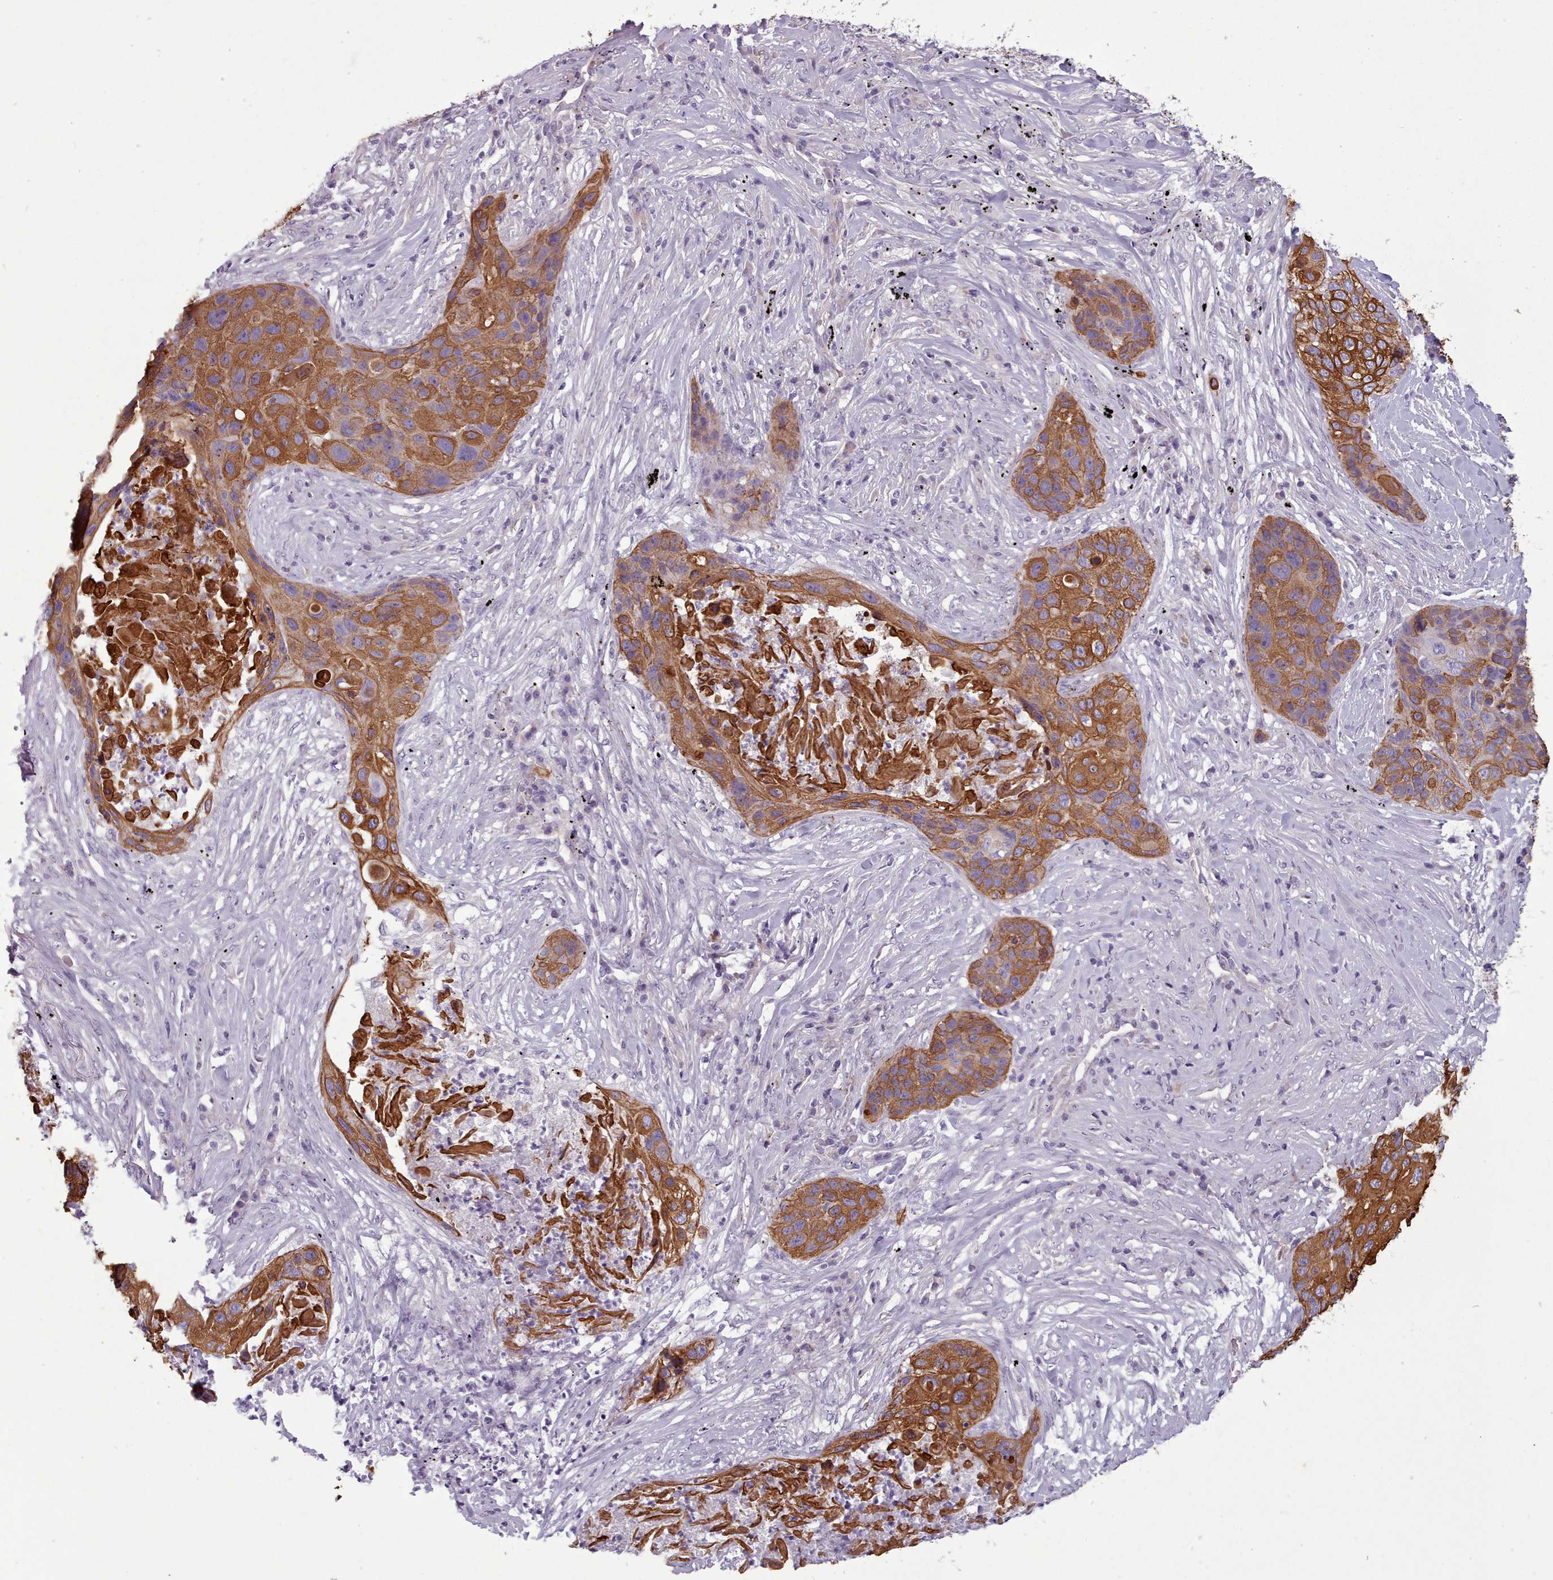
{"staining": {"intensity": "strong", "quantity": ">75%", "location": "cytoplasmic/membranous"}, "tissue": "lung cancer", "cell_type": "Tumor cells", "image_type": "cancer", "snomed": [{"axis": "morphology", "description": "Squamous cell carcinoma, NOS"}, {"axis": "topography", "description": "Lung"}], "caption": "Protein analysis of squamous cell carcinoma (lung) tissue demonstrates strong cytoplasmic/membranous expression in about >75% of tumor cells.", "gene": "PLD4", "patient": {"sex": "female", "age": 63}}